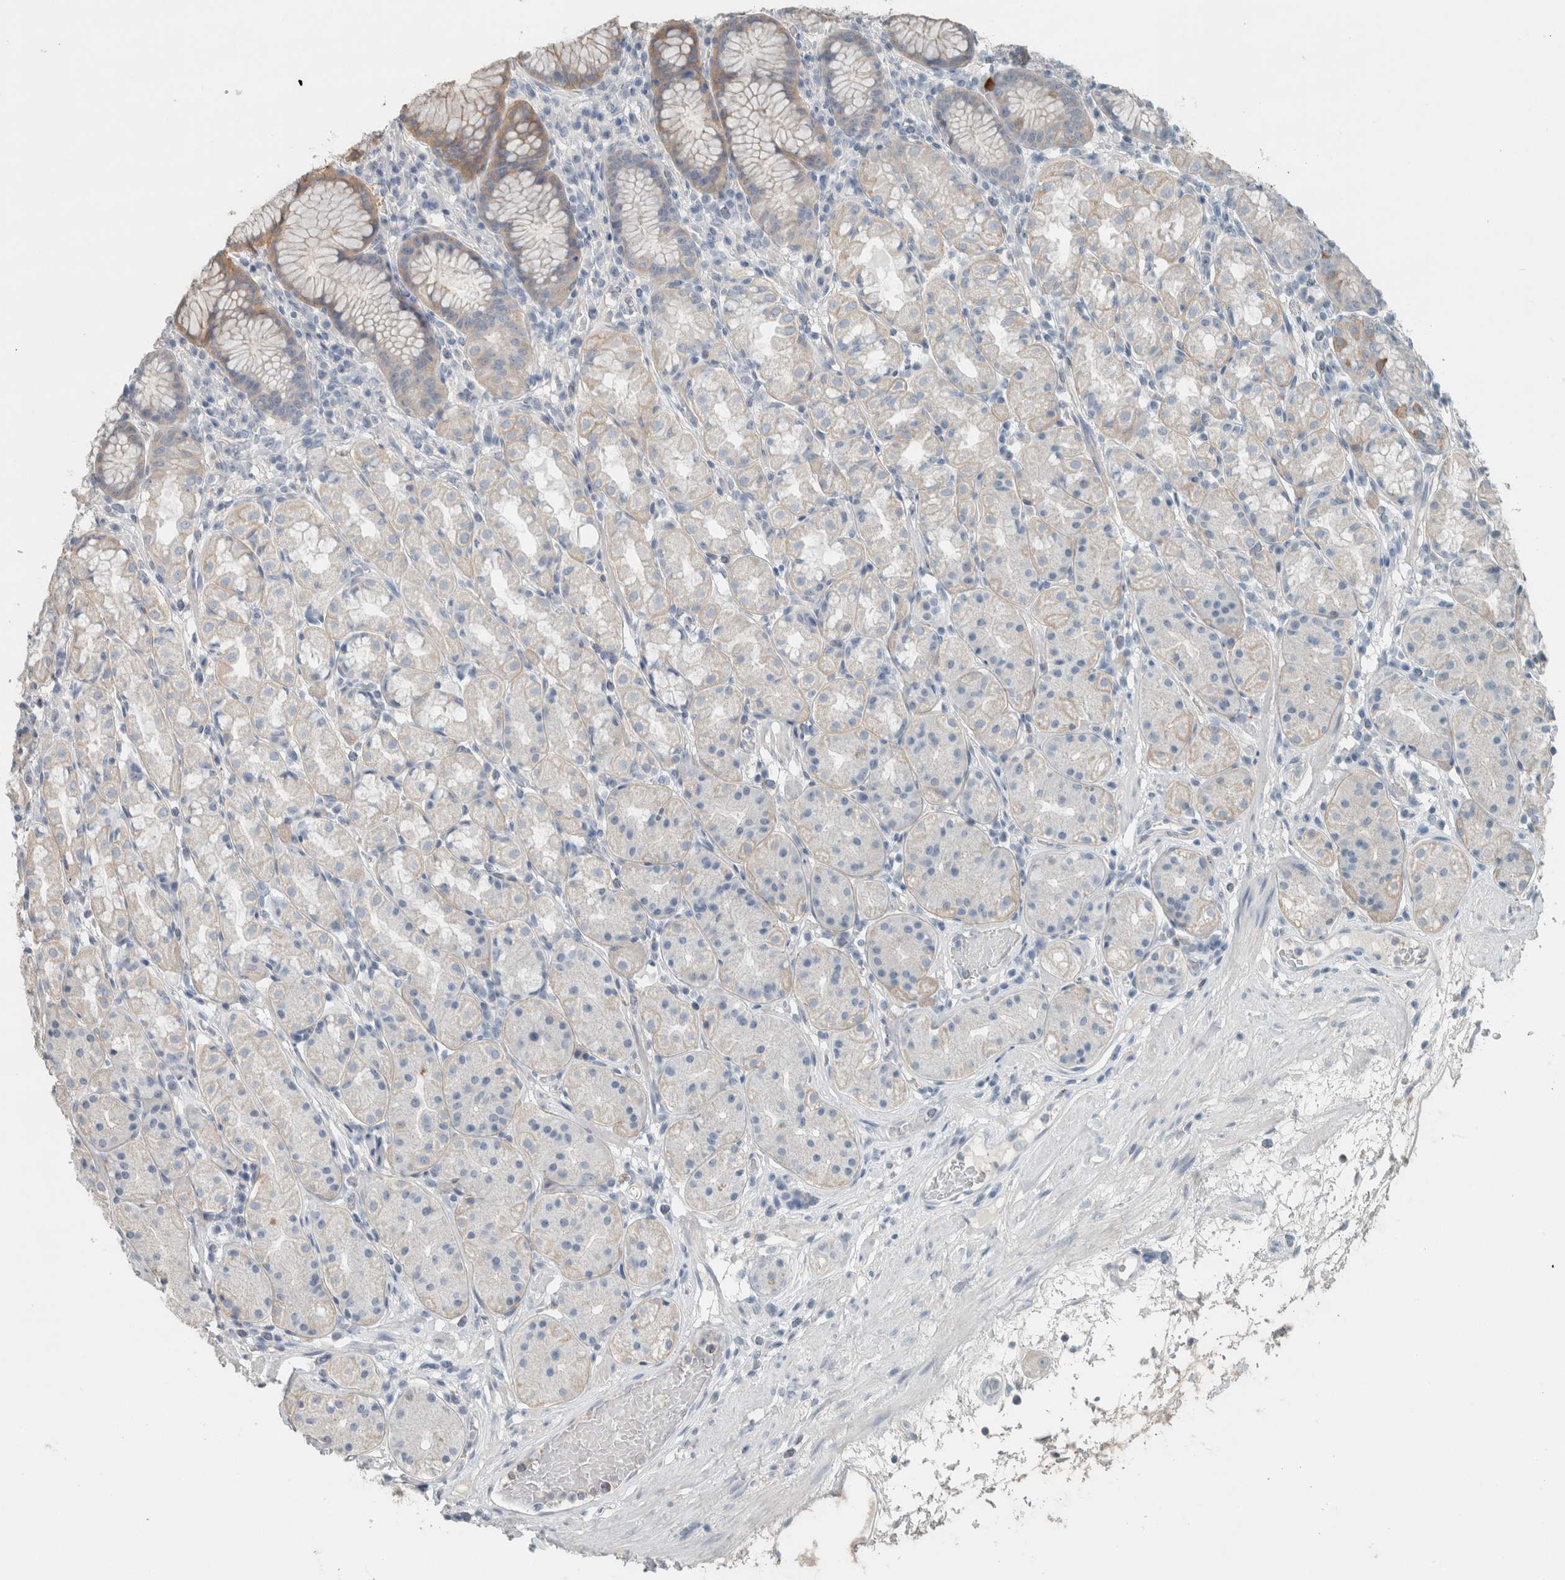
{"staining": {"intensity": "moderate", "quantity": "<25%", "location": "cytoplasmic/membranous"}, "tissue": "stomach", "cell_type": "Glandular cells", "image_type": "normal", "snomed": [{"axis": "morphology", "description": "Normal tissue, NOS"}, {"axis": "topography", "description": "Stomach, lower"}], "caption": "A high-resolution micrograph shows immunohistochemistry staining of benign stomach, which displays moderate cytoplasmic/membranous expression in about <25% of glandular cells. (IHC, brightfield microscopy, high magnification).", "gene": "SCIN", "patient": {"sex": "female", "age": 56}}